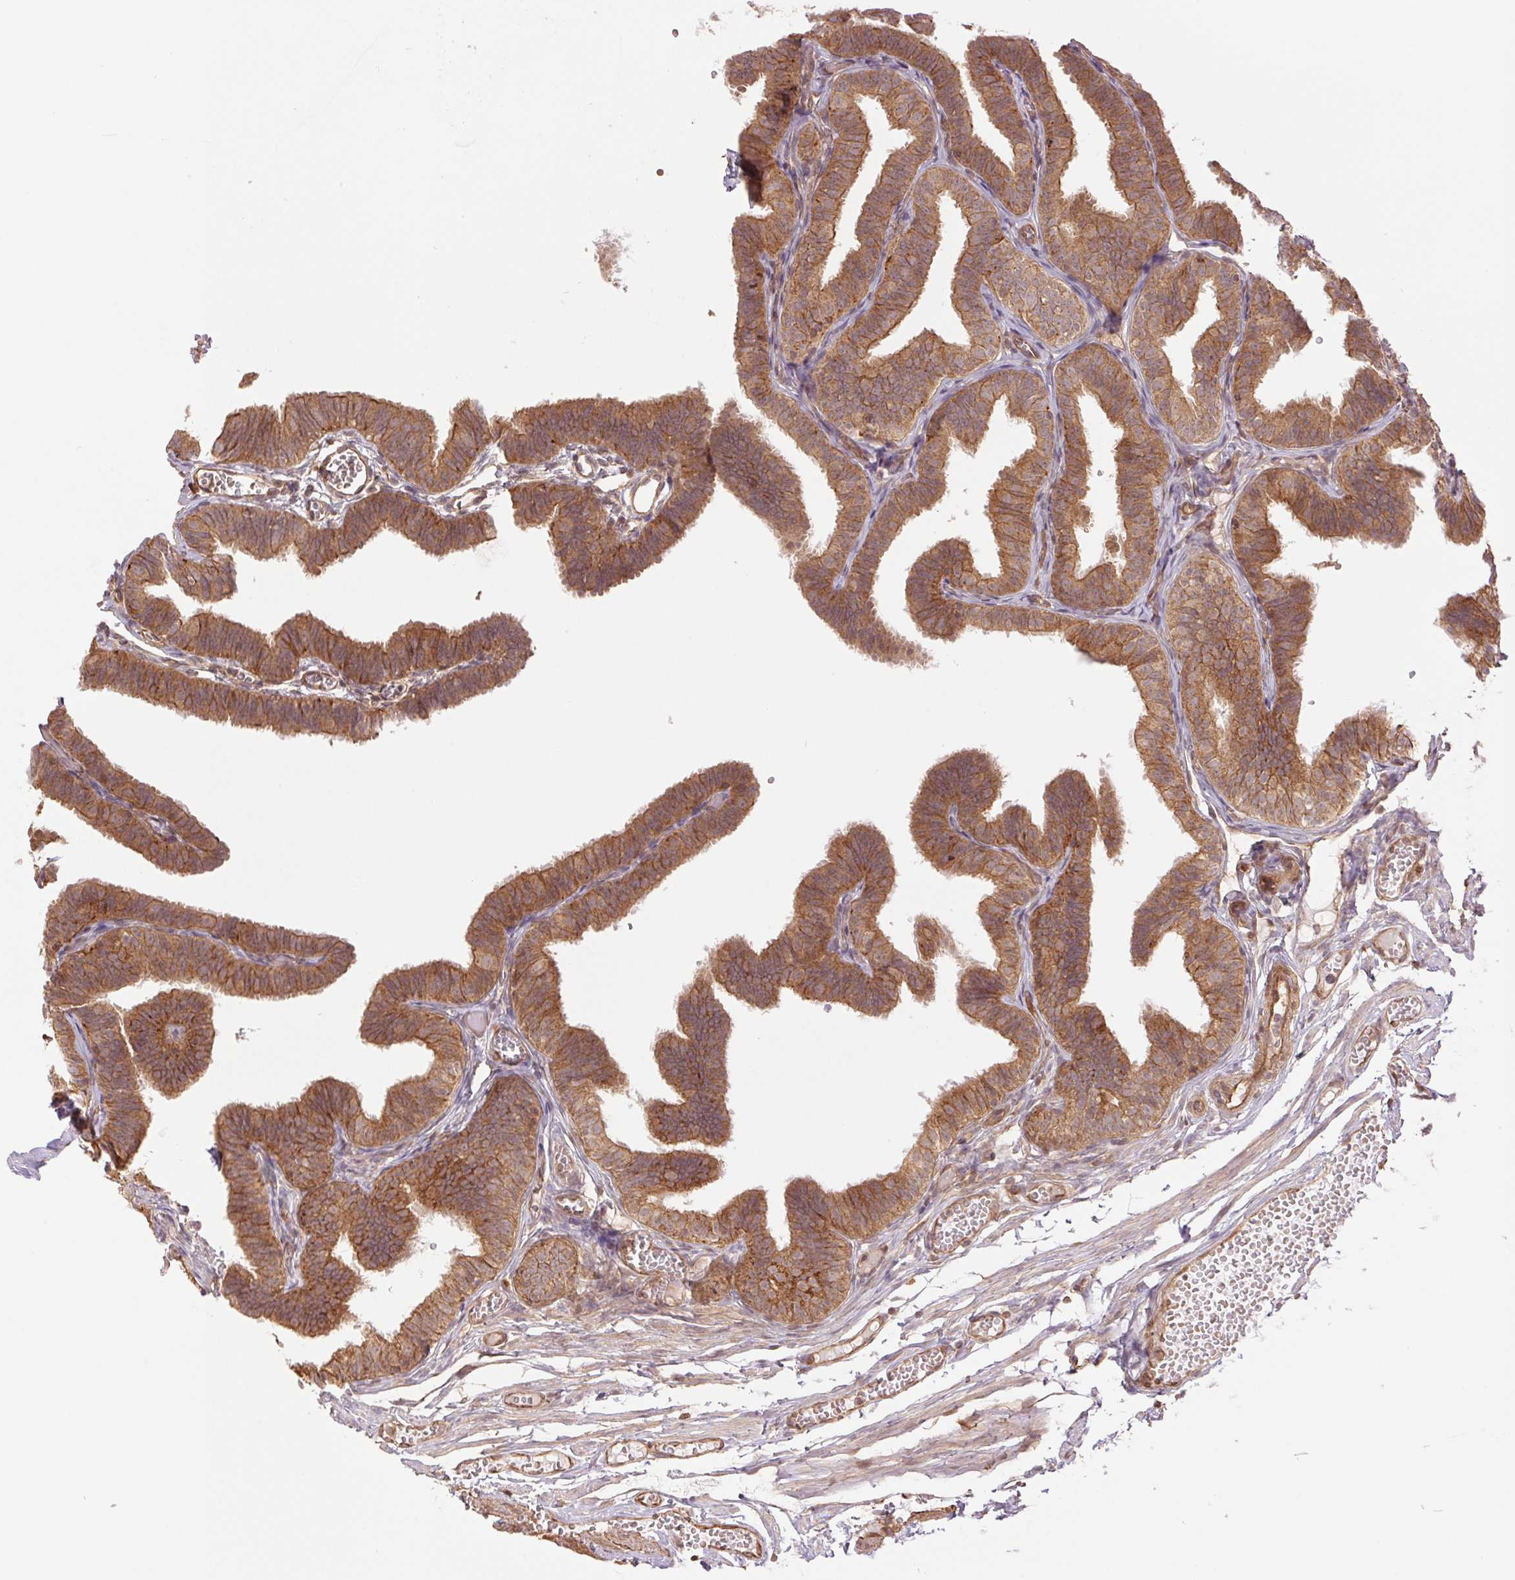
{"staining": {"intensity": "moderate", "quantity": ">75%", "location": "cytoplasmic/membranous"}, "tissue": "fallopian tube", "cell_type": "Glandular cells", "image_type": "normal", "snomed": [{"axis": "morphology", "description": "Normal tissue, NOS"}, {"axis": "topography", "description": "Fallopian tube"}], "caption": "Immunohistochemistry micrograph of benign human fallopian tube stained for a protein (brown), which demonstrates medium levels of moderate cytoplasmic/membranous expression in about >75% of glandular cells.", "gene": "STARD7", "patient": {"sex": "female", "age": 25}}